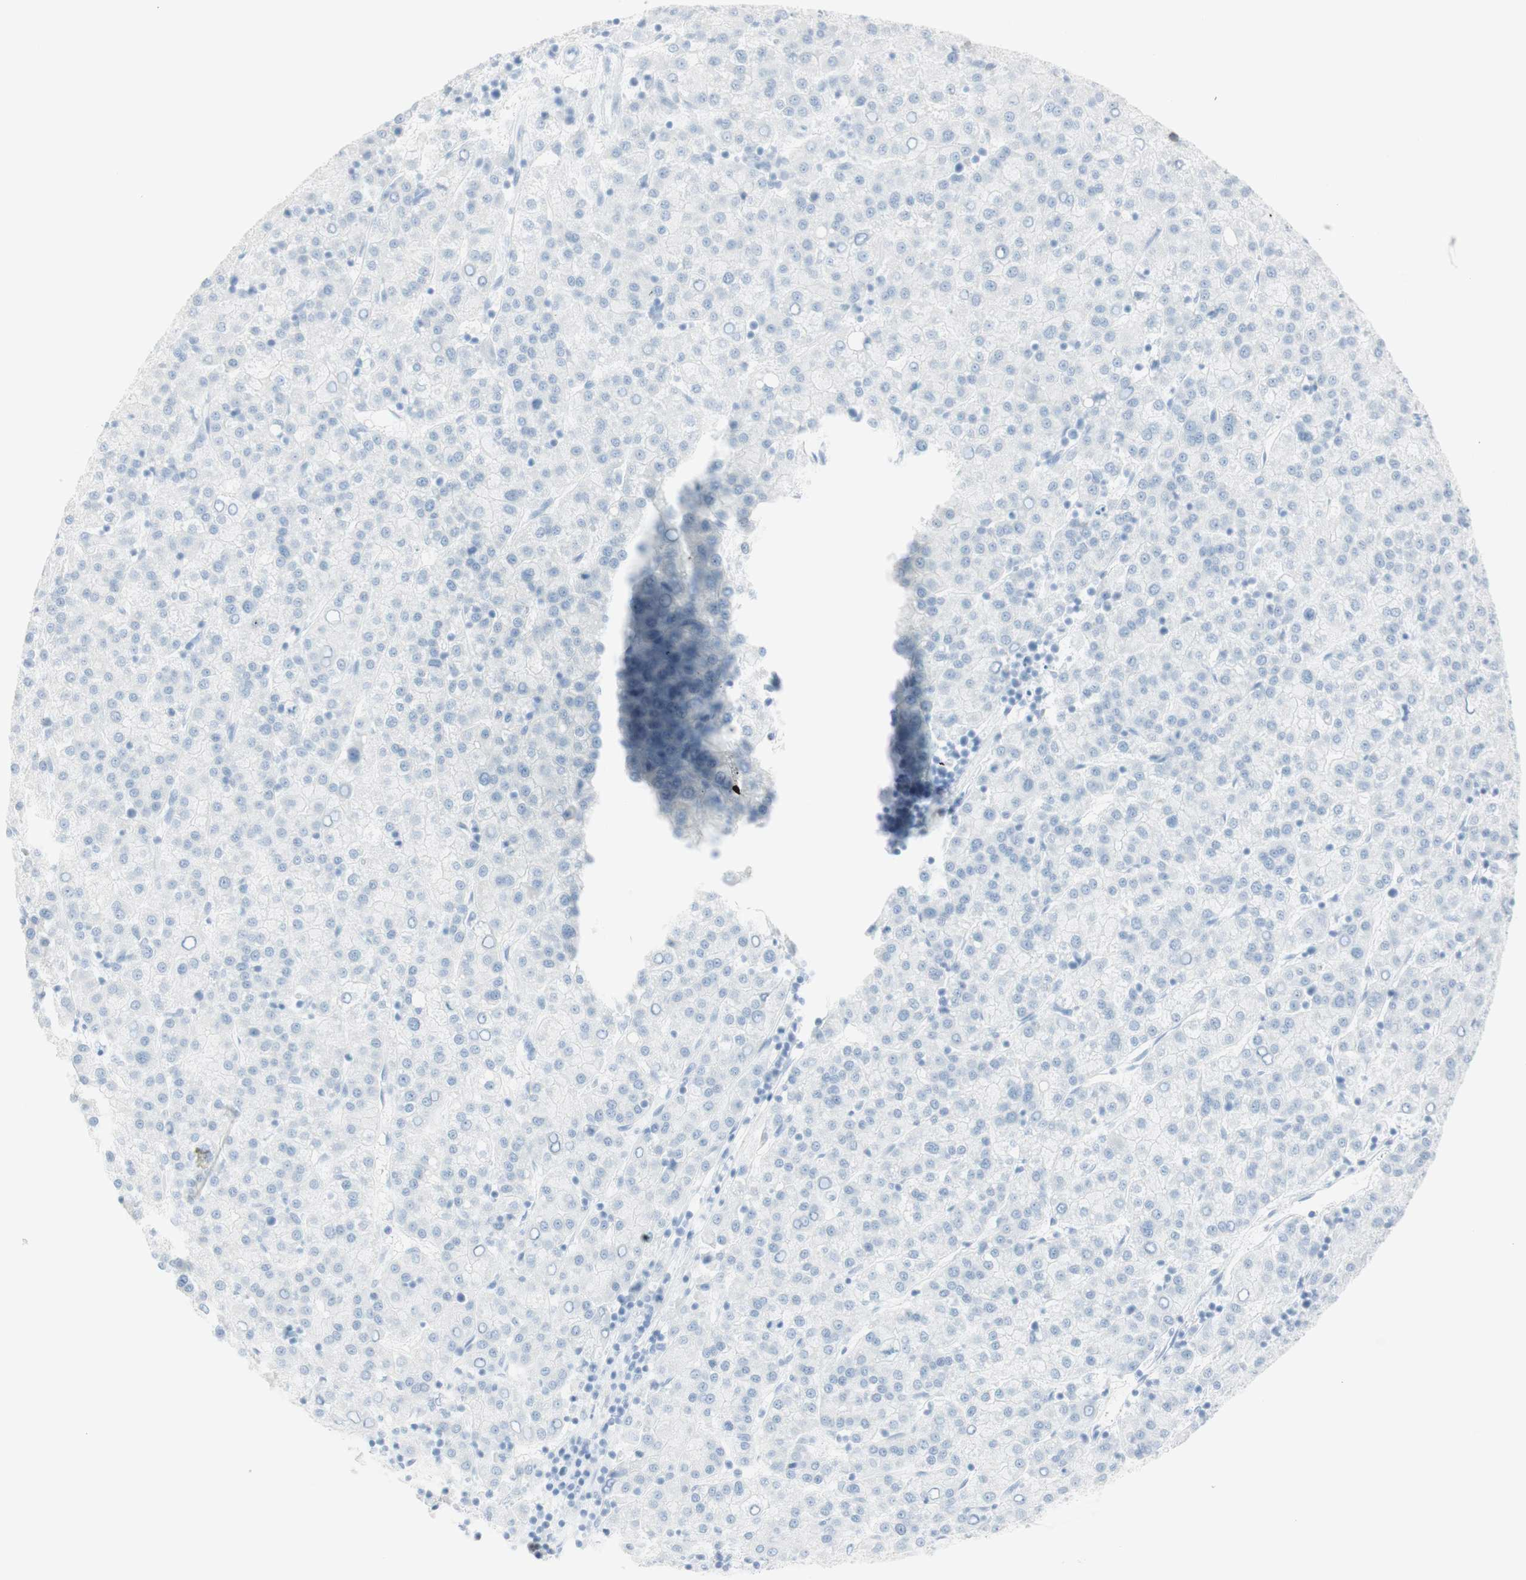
{"staining": {"intensity": "negative", "quantity": "none", "location": "none"}, "tissue": "liver cancer", "cell_type": "Tumor cells", "image_type": "cancer", "snomed": [{"axis": "morphology", "description": "Carcinoma, Hepatocellular, NOS"}, {"axis": "topography", "description": "Liver"}], "caption": "Liver cancer stained for a protein using IHC shows no positivity tumor cells.", "gene": "NAPSA", "patient": {"sex": "female", "age": 58}}